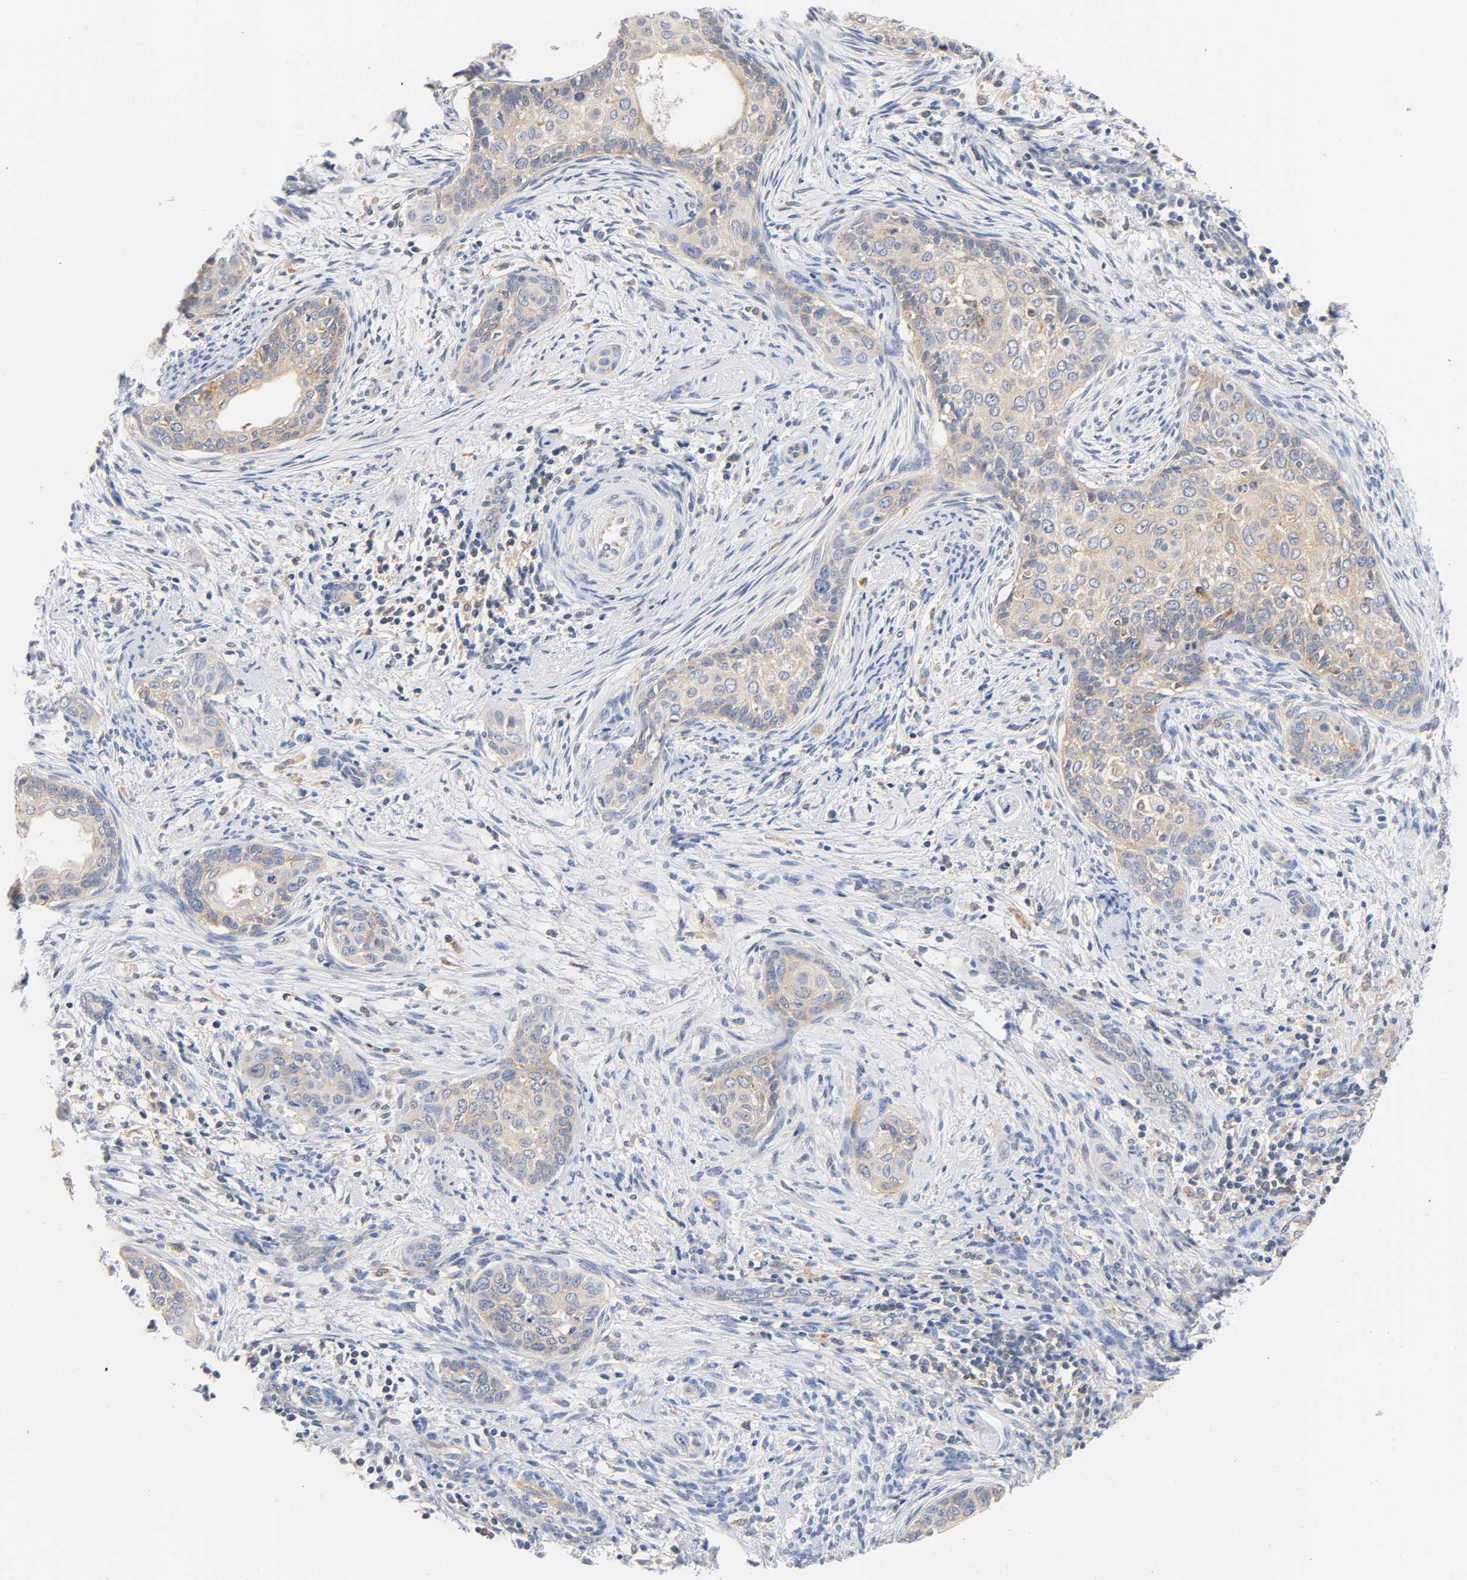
{"staining": {"intensity": "weak", "quantity": ">75%", "location": "cytoplasmic/membranous"}, "tissue": "cervical cancer", "cell_type": "Tumor cells", "image_type": "cancer", "snomed": [{"axis": "morphology", "description": "Squamous cell carcinoma, NOS"}, {"axis": "topography", "description": "Cervix"}], "caption": "An IHC histopathology image of tumor tissue is shown. Protein staining in brown labels weak cytoplasmic/membranous positivity in squamous cell carcinoma (cervical) within tumor cells. (brown staining indicates protein expression, while blue staining denotes nuclei).", "gene": "MALT1", "patient": {"sex": "female", "age": 33}}